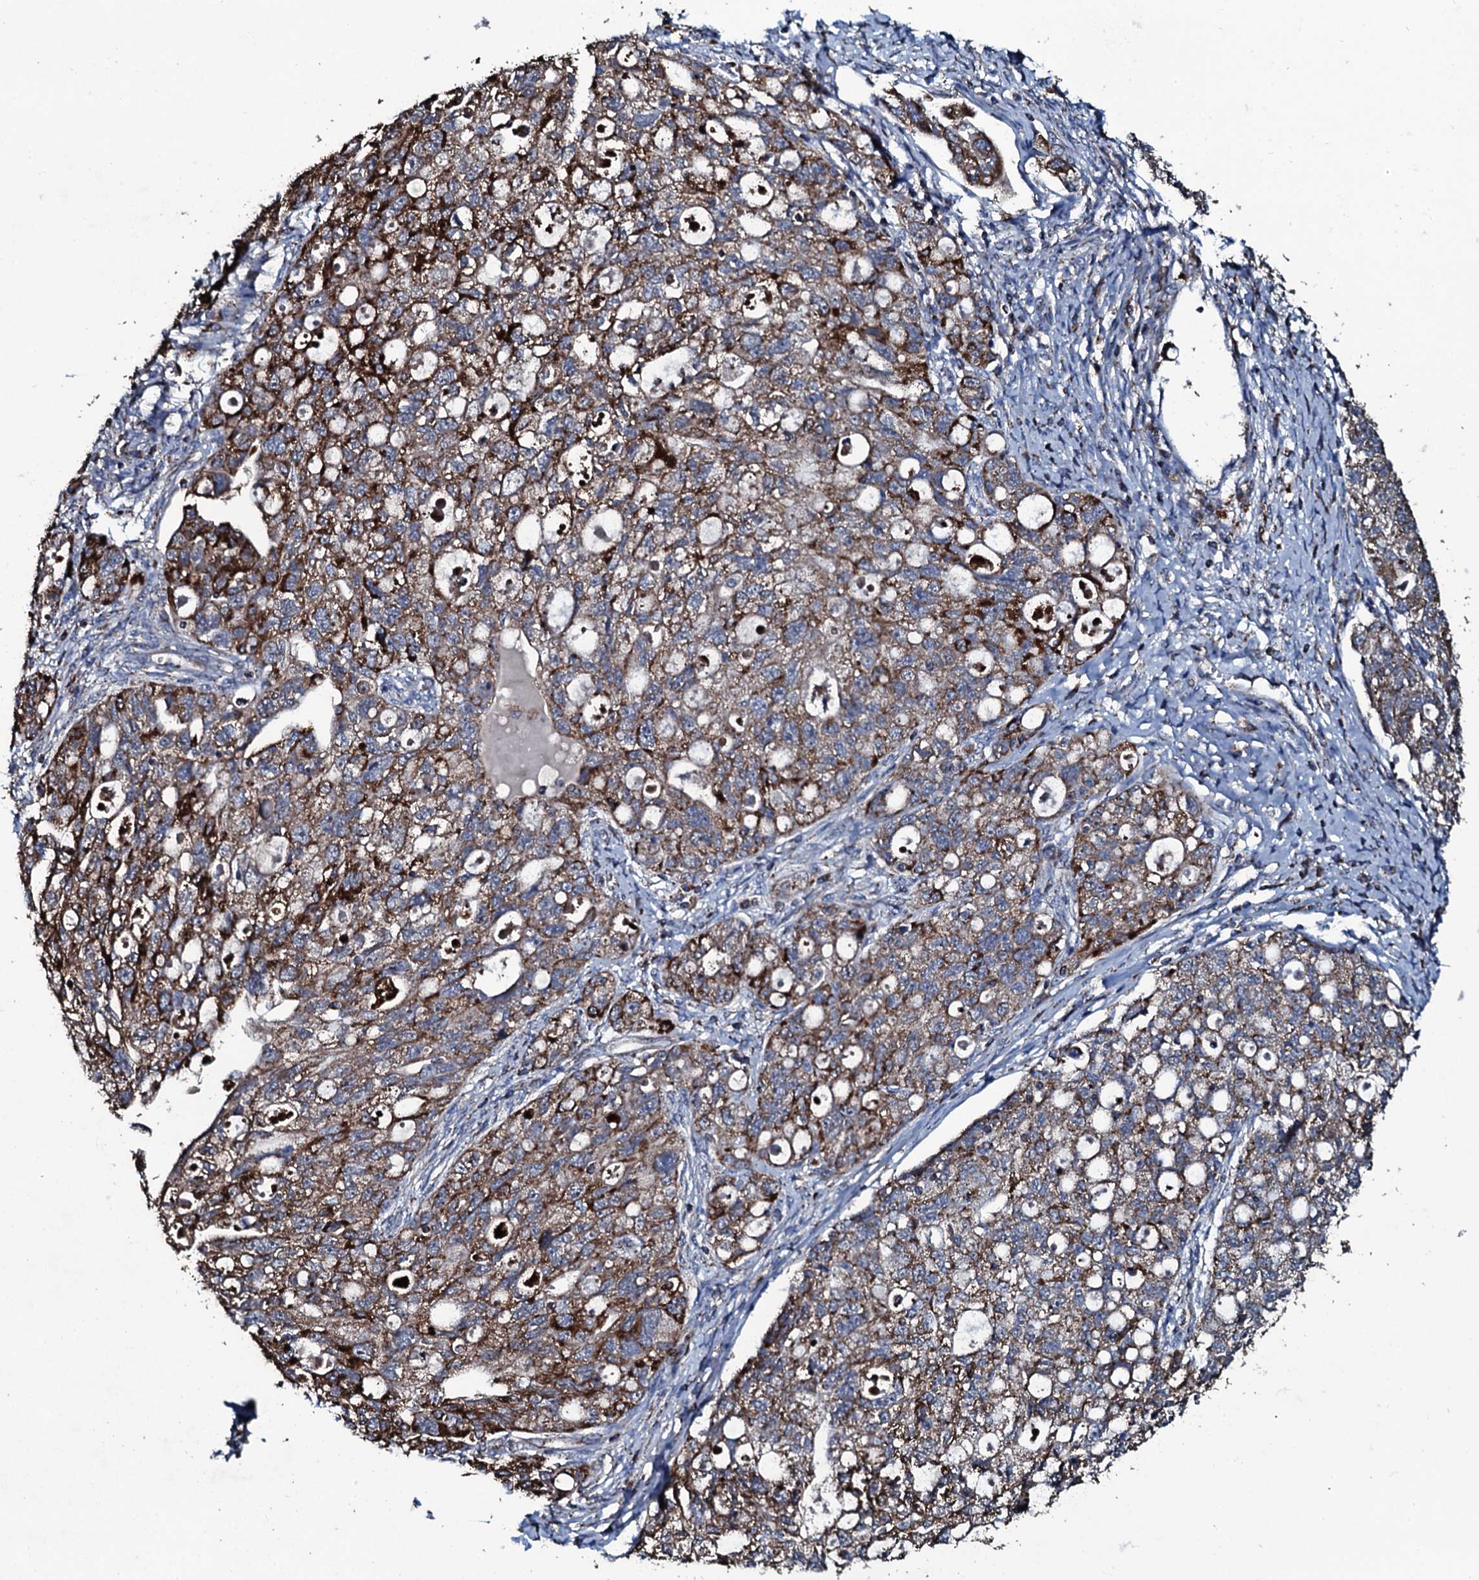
{"staining": {"intensity": "moderate", "quantity": ">75%", "location": "cytoplasmic/membranous"}, "tissue": "ovarian cancer", "cell_type": "Tumor cells", "image_type": "cancer", "snomed": [{"axis": "morphology", "description": "Carcinoma, NOS"}, {"axis": "morphology", "description": "Cystadenocarcinoma, serous, NOS"}, {"axis": "topography", "description": "Ovary"}], "caption": "Immunohistochemical staining of ovarian cancer exhibits medium levels of moderate cytoplasmic/membranous protein expression in approximately >75% of tumor cells.", "gene": "DYNC2I2", "patient": {"sex": "female", "age": 69}}